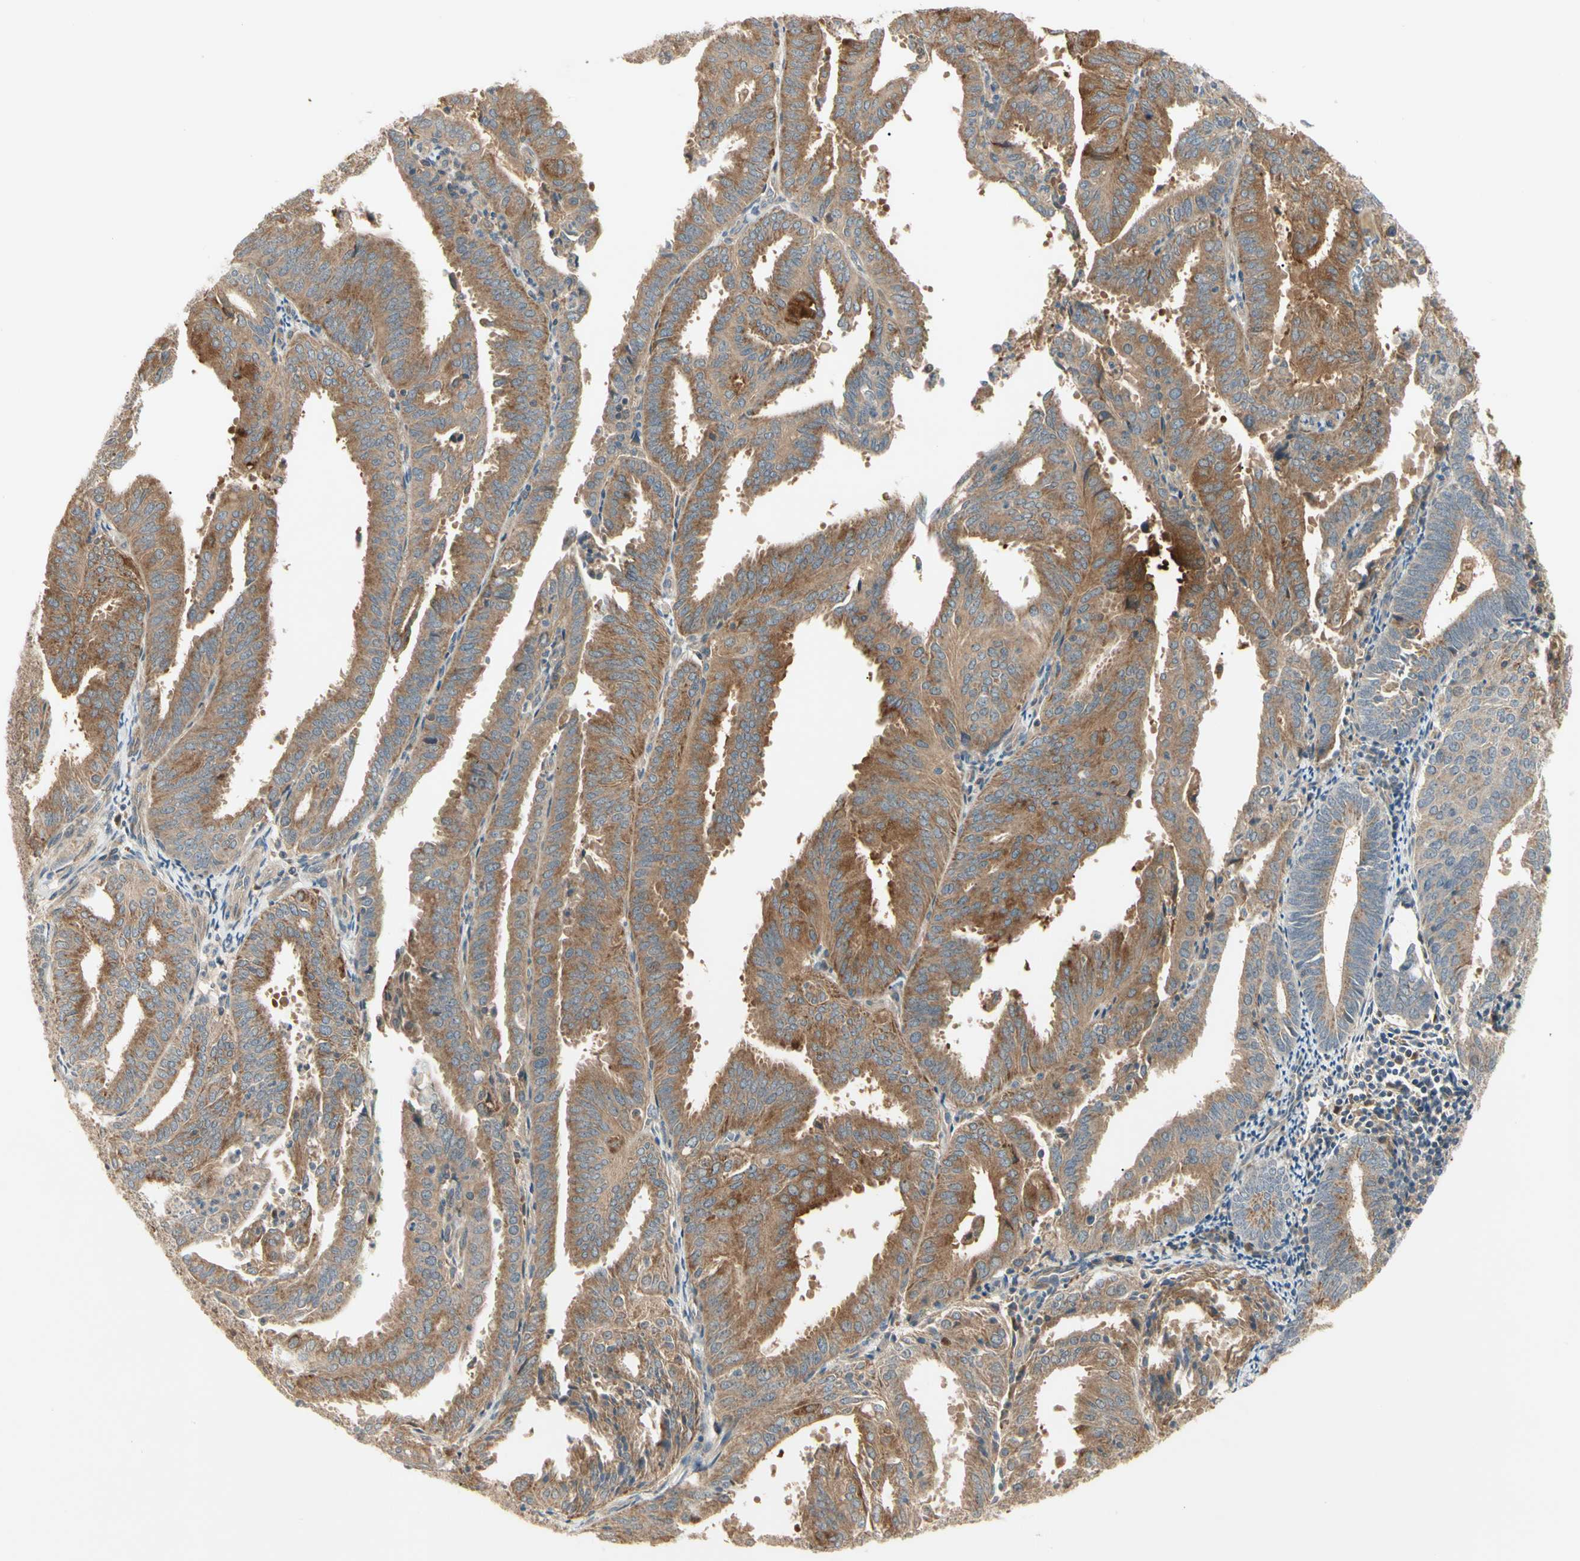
{"staining": {"intensity": "moderate", "quantity": ">75%", "location": "cytoplasmic/membranous"}, "tissue": "endometrial cancer", "cell_type": "Tumor cells", "image_type": "cancer", "snomed": [{"axis": "morphology", "description": "Adenocarcinoma, NOS"}, {"axis": "topography", "description": "Uterus"}], "caption": "The immunohistochemical stain labels moderate cytoplasmic/membranous expression in tumor cells of endometrial adenocarcinoma tissue.", "gene": "F2R", "patient": {"sex": "female", "age": 60}}